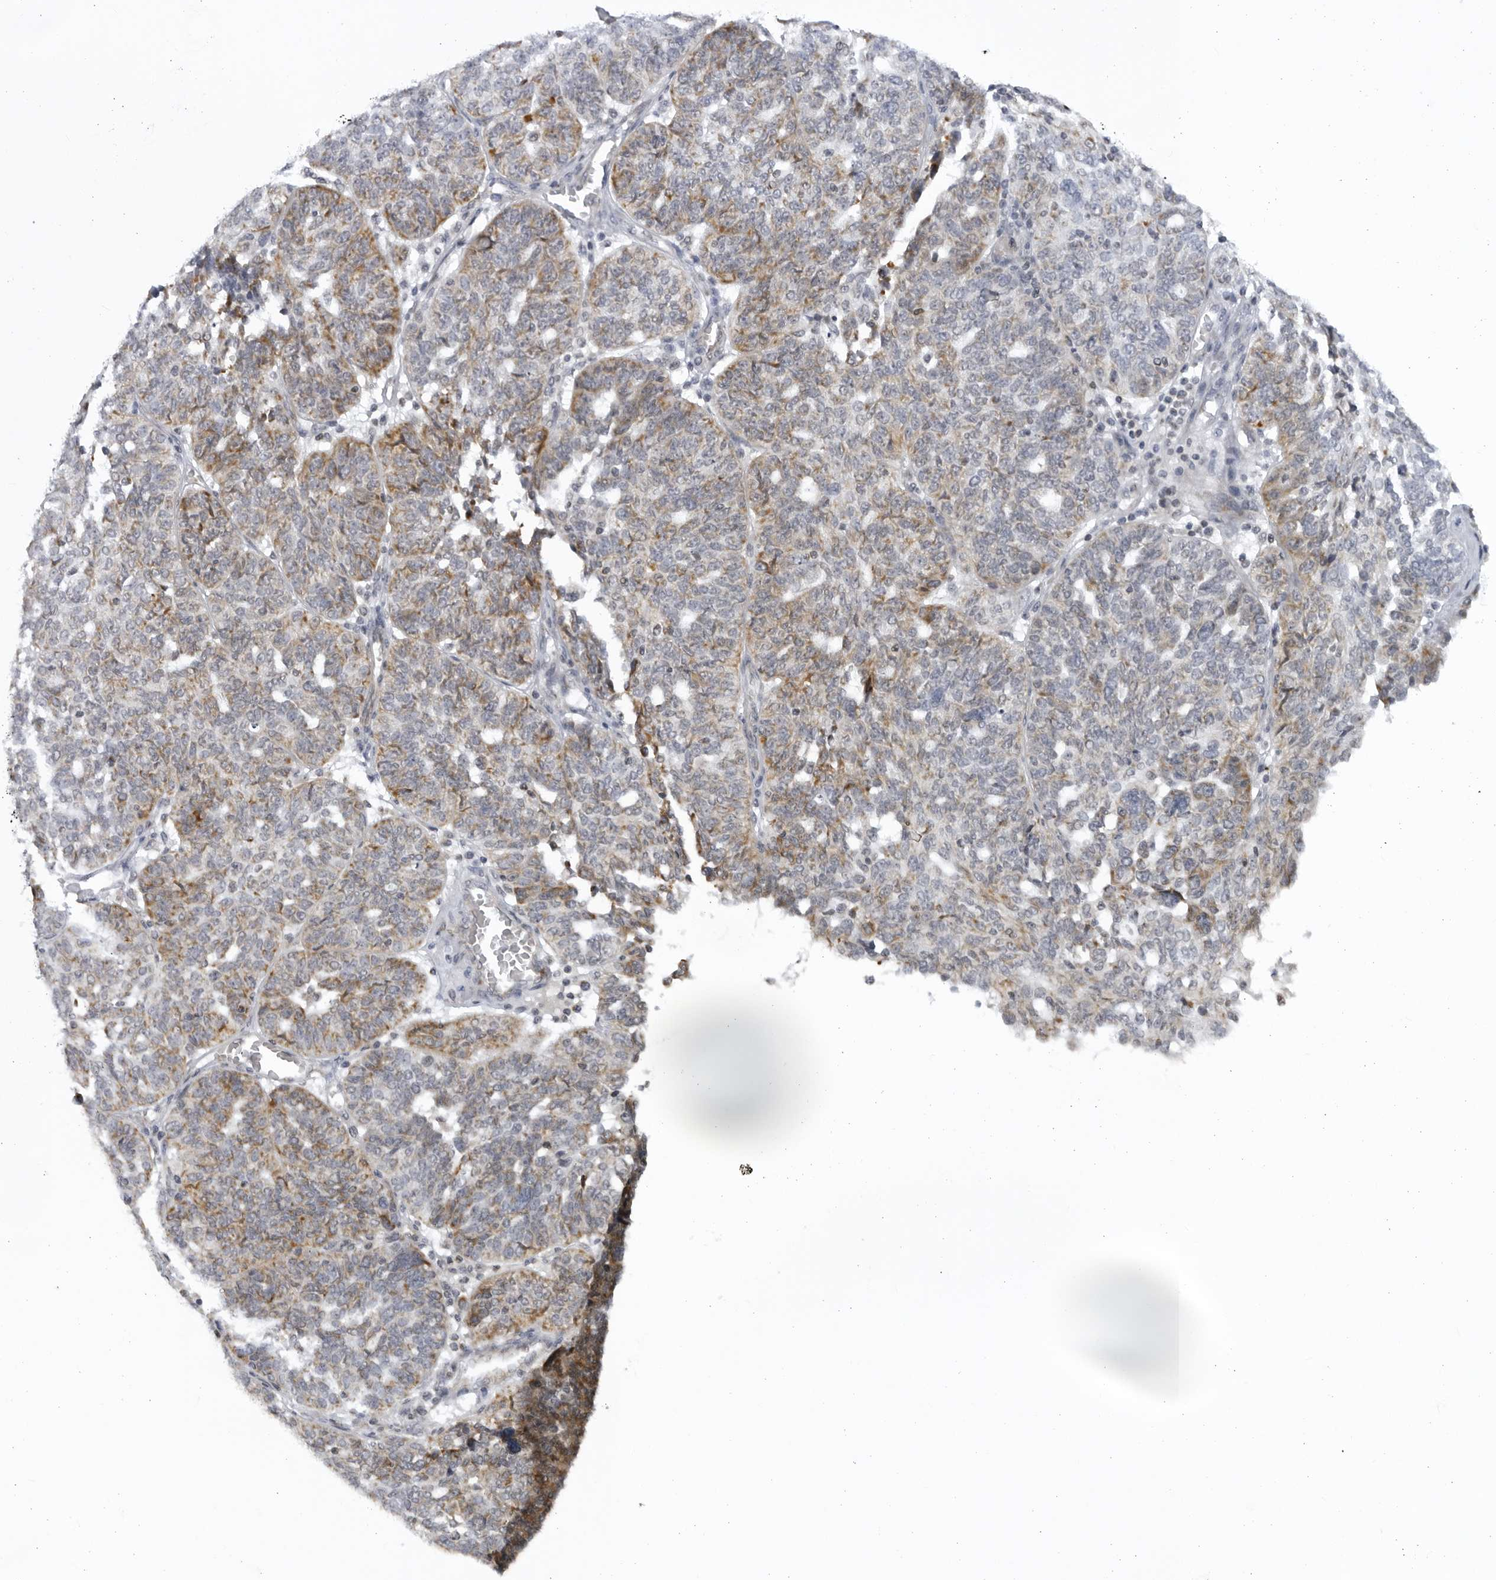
{"staining": {"intensity": "moderate", "quantity": "25%-75%", "location": "cytoplasmic/membranous"}, "tissue": "ovarian cancer", "cell_type": "Tumor cells", "image_type": "cancer", "snomed": [{"axis": "morphology", "description": "Cystadenocarcinoma, serous, NOS"}, {"axis": "topography", "description": "Ovary"}], "caption": "A micrograph showing moderate cytoplasmic/membranous staining in approximately 25%-75% of tumor cells in ovarian cancer, as visualized by brown immunohistochemical staining.", "gene": "SLC25A22", "patient": {"sex": "female", "age": 59}}